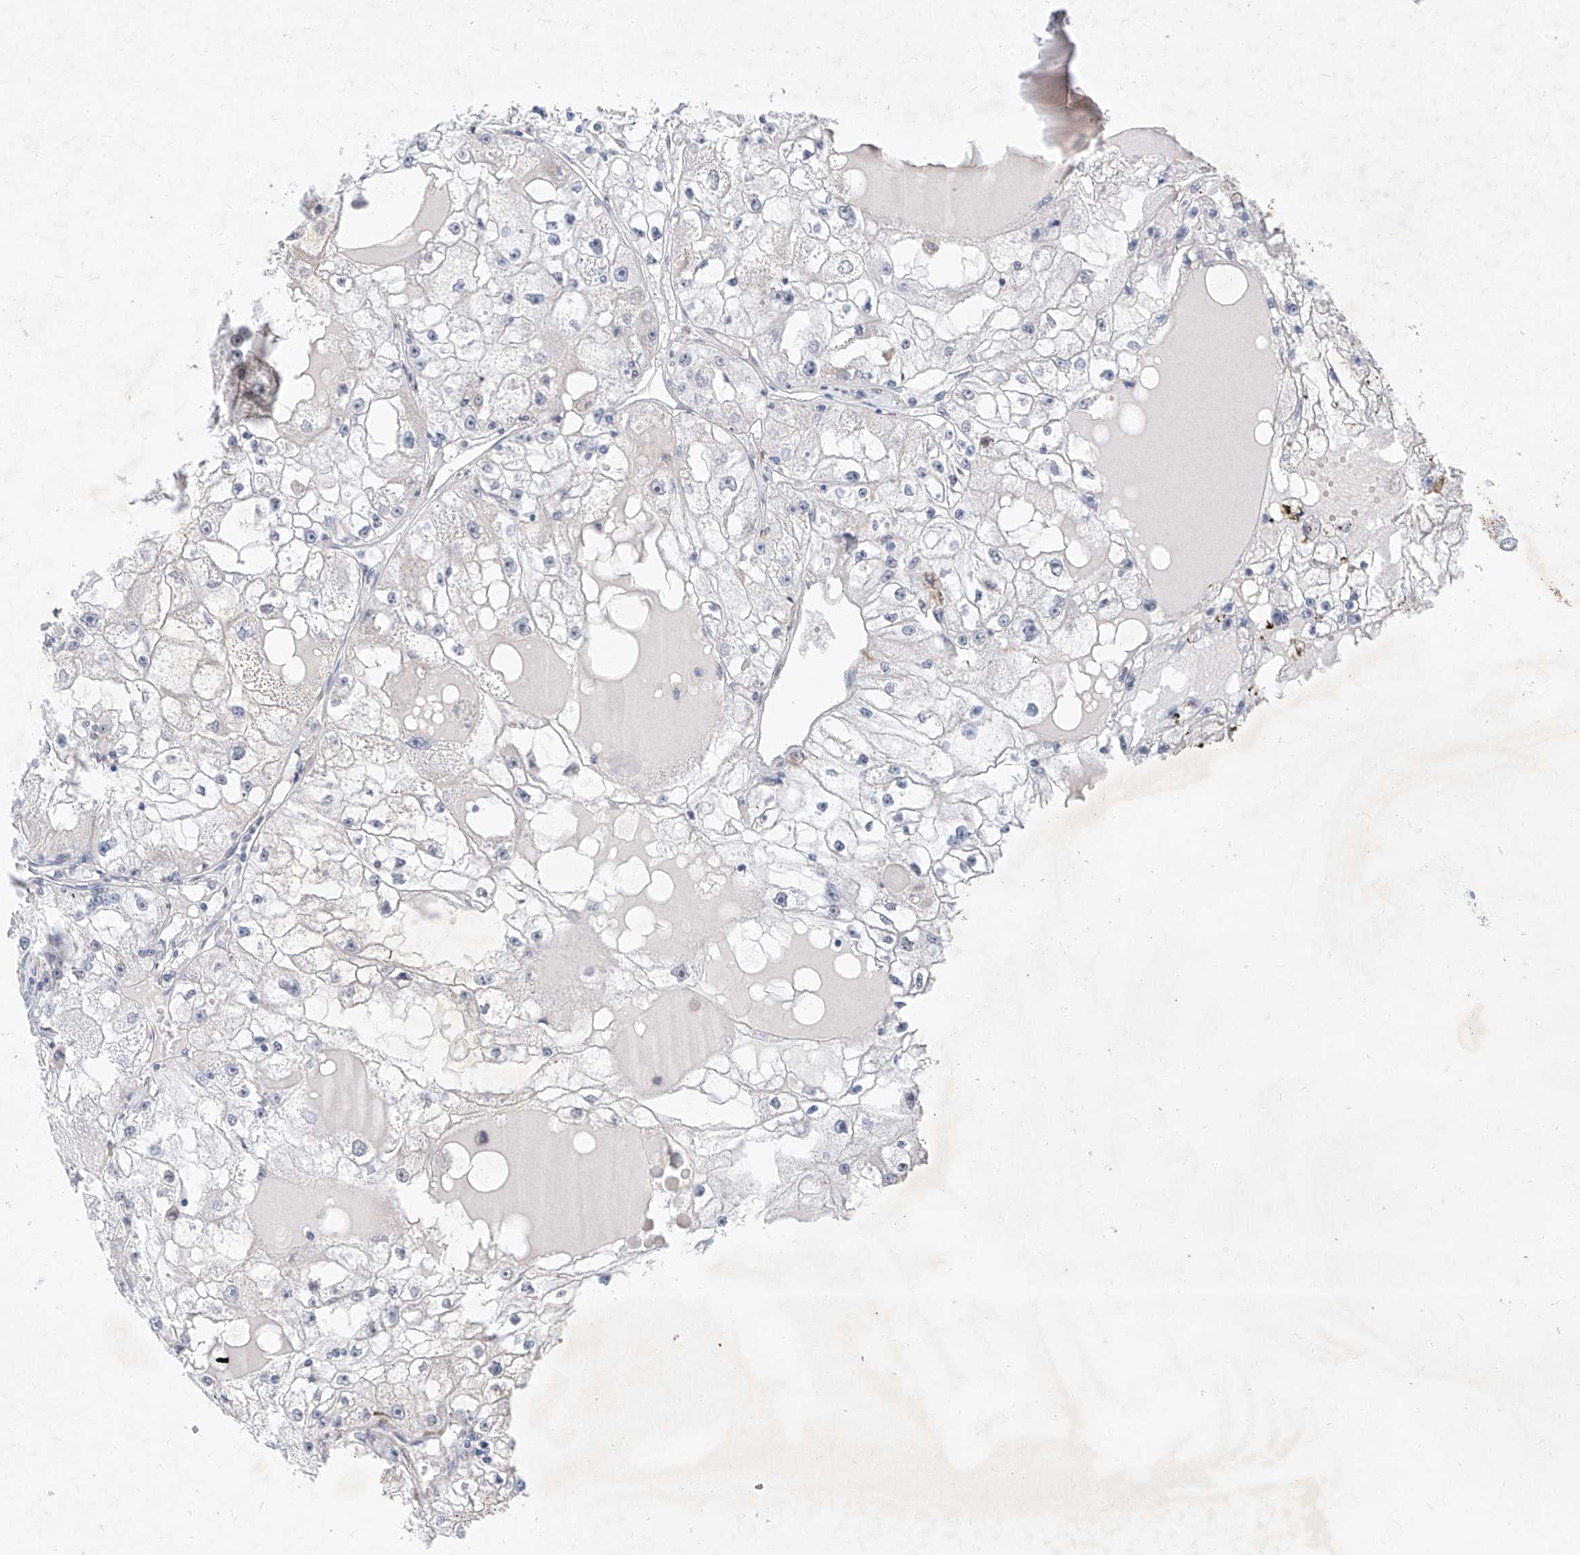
{"staining": {"intensity": "negative", "quantity": "none", "location": "none"}, "tissue": "renal cancer", "cell_type": "Tumor cells", "image_type": "cancer", "snomed": [{"axis": "morphology", "description": "Adenocarcinoma, NOS"}, {"axis": "topography", "description": "Kidney"}], "caption": "Adenocarcinoma (renal) was stained to show a protein in brown. There is no significant staining in tumor cells.", "gene": "MX2", "patient": {"sex": "male", "age": 56}}